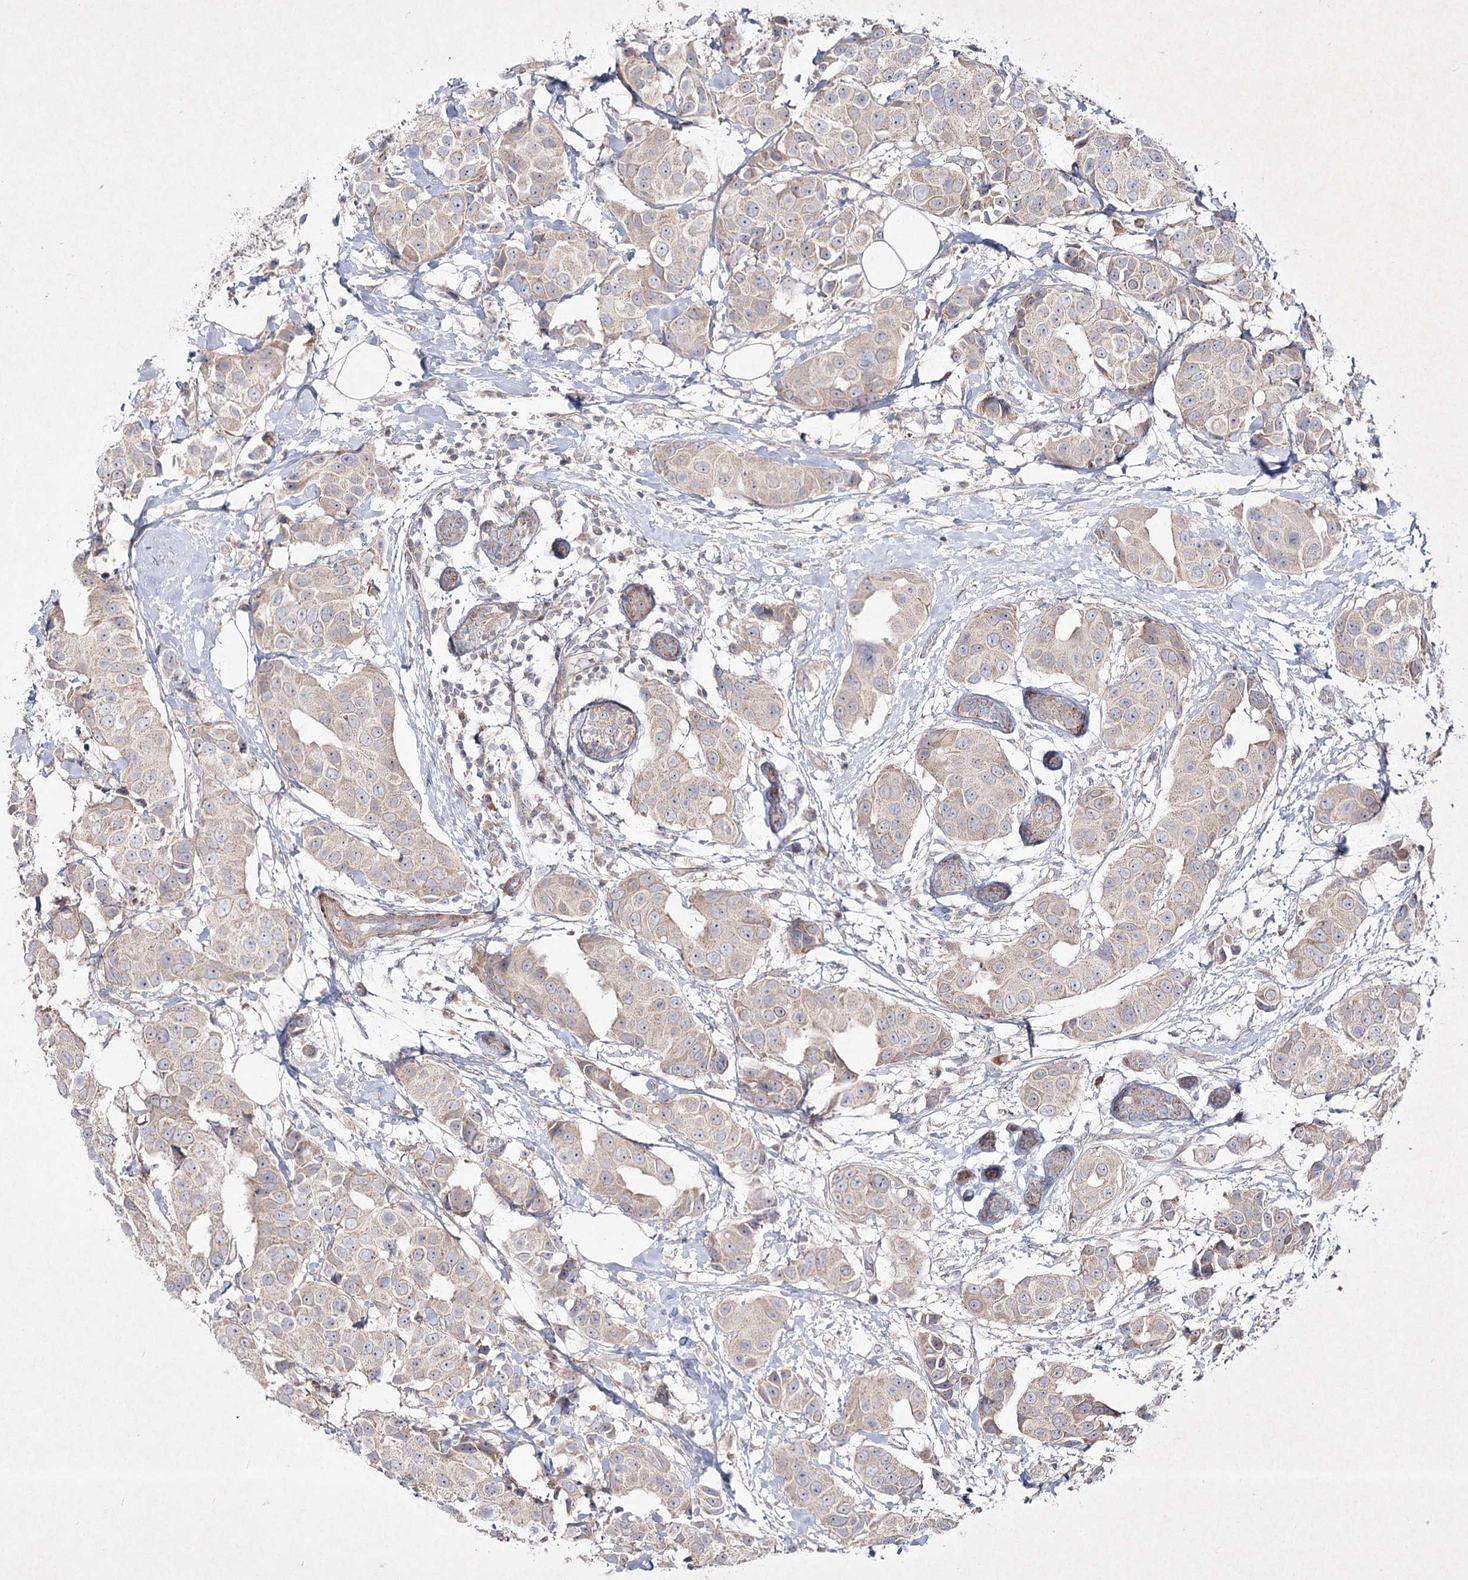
{"staining": {"intensity": "weak", "quantity": "25%-75%", "location": "cytoplasmic/membranous"}, "tissue": "breast cancer", "cell_type": "Tumor cells", "image_type": "cancer", "snomed": [{"axis": "morphology", "description": "Normal tissue, NOS"}, {"axis": "morphology", "description": "Duct carcinoma"}, {"axis": "topography", "description": "Breast"}], "caption": "Protein analysis of breast infiltrating ductal carcinoma tissue reveals weak cytoplasmic/membranous positivity in approximately 25%-75% of tumor cells.", "gene": "CIB2", "patient": {"sex": "female", "age": 39}}